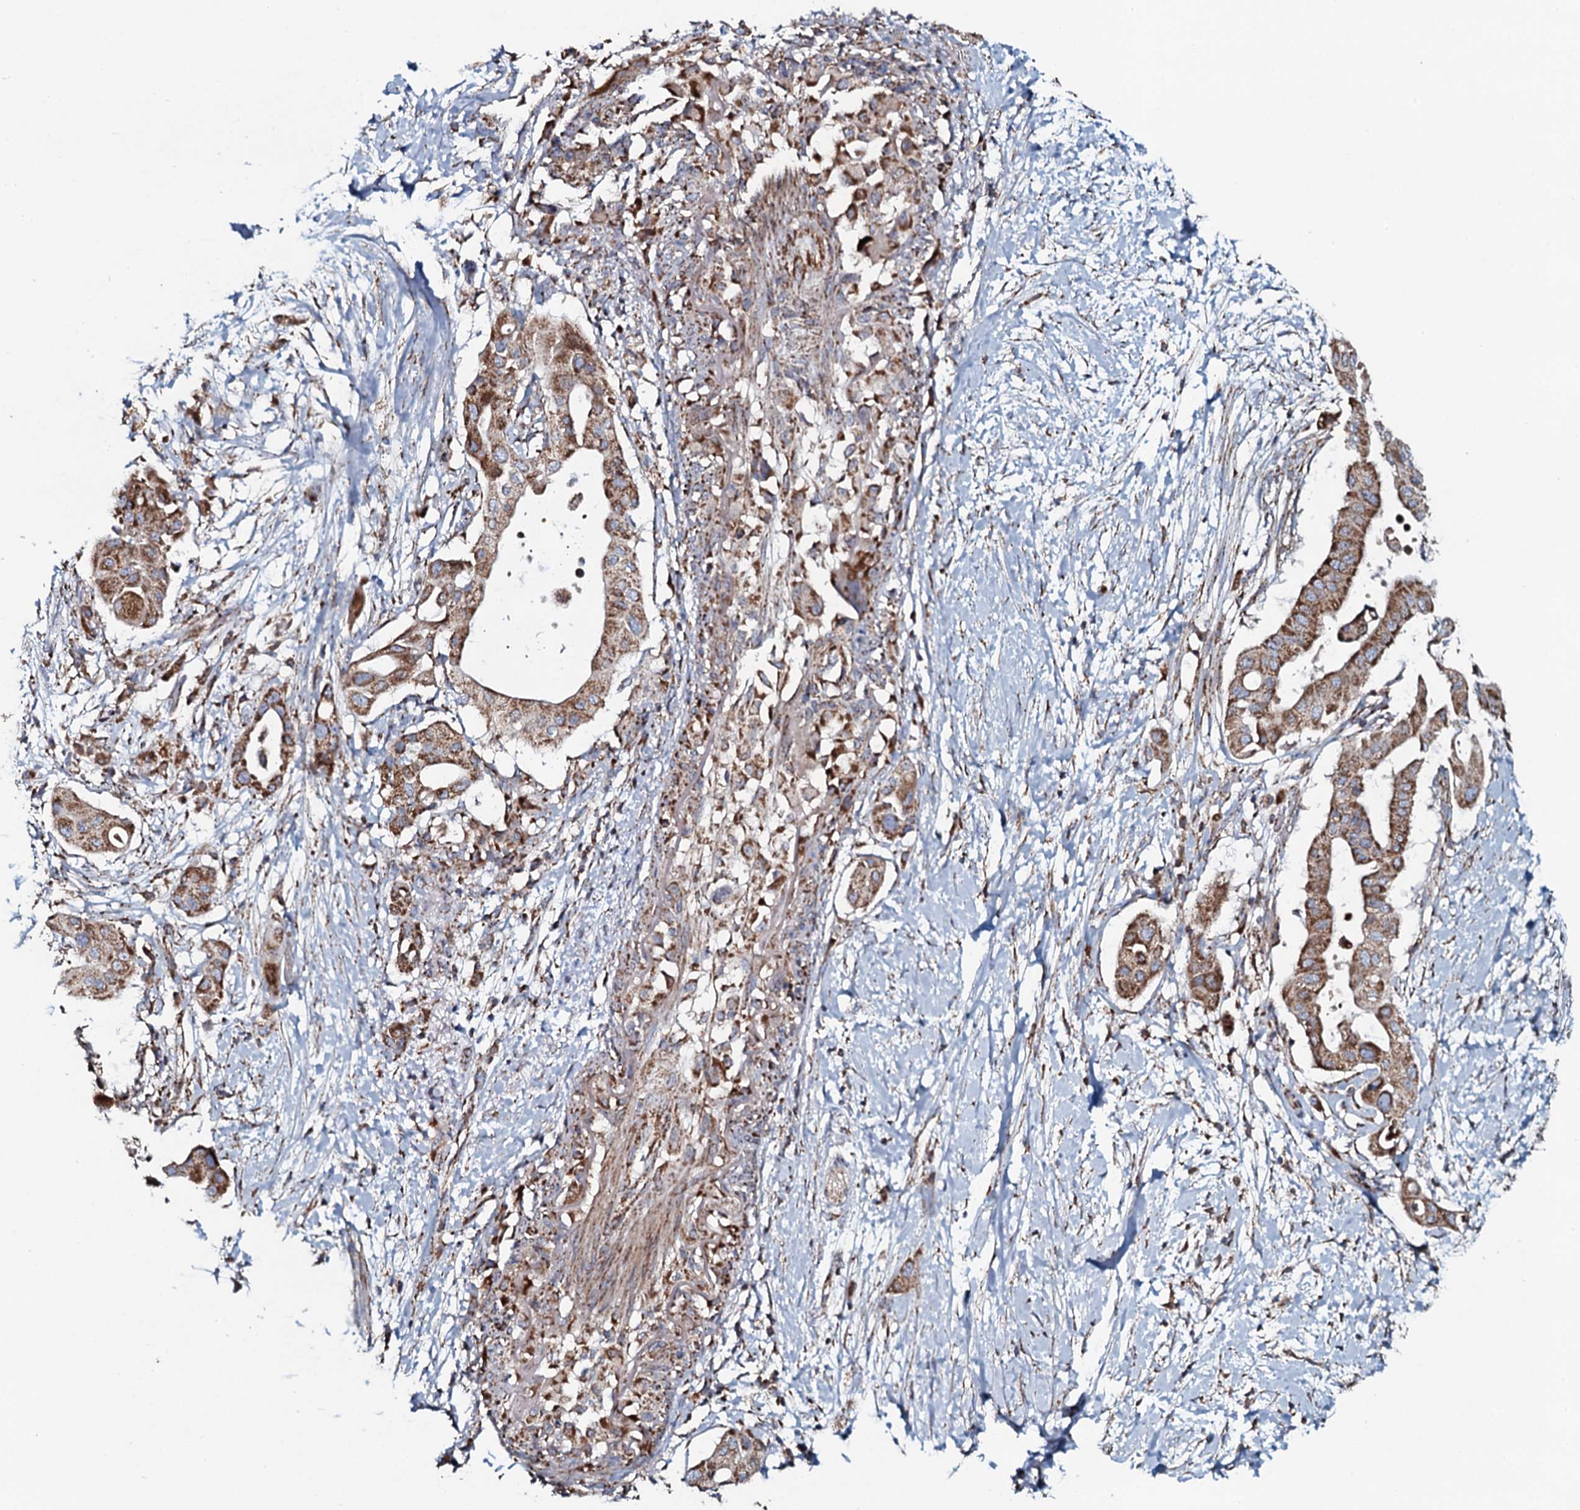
{"staining": {"intensity": "moderate", "quantity": ">75%", "location": "cytoplasmic/membranous"}, "tissue": "pancreatic cancer", "cell_type": "Tumor cells", "image_type": "cancer", "snomed": [{"axis": "morphology", "description": "Adenocarcinoma, NOS"}, {"axis": "topography", "description": "Pancreas"}], "caption": "The immunohistochemical stain highlights moderate cytoplasmic/membranous staining in tumor cells of pancreatic adenocarcinoma tissue.", "gene": "EVC2", "patient": {"sex": "male", "age": 68}}